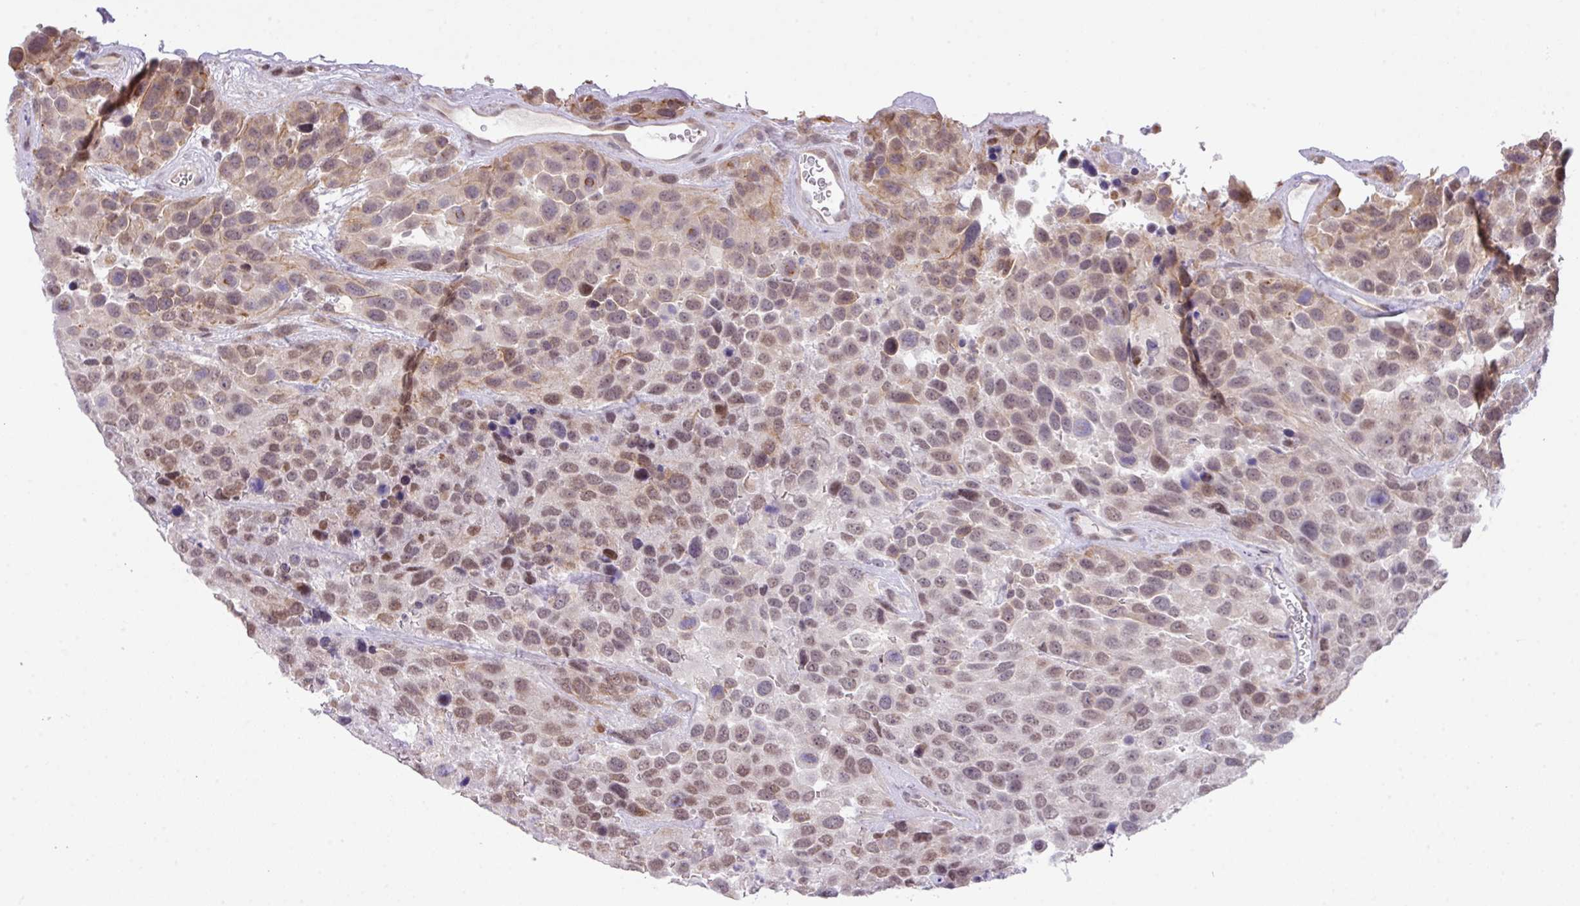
{"staining": {"intensity": "moderate", "quantity": ">75%", "location": "nuclear"}, "tissue": "urothelial cancer", "cell_type": "Tumor cells", "image_type": "cancer", "snomed": [{"axis": "morphology", "description": "Urothelial carcinoma, High grade"}, {"axis": "topography", "description": "Urinary bladder"}], "caption": "This micrograph displays urothelial cancer stained with immunohistochemistry to label a protein in brown. The nuclear of tumor cells show moderate positivity for the protein. Nuclei are counter-stained blue.", "gene": "ANKRD13B", "patient": {"sex": "female", "age": 70}}